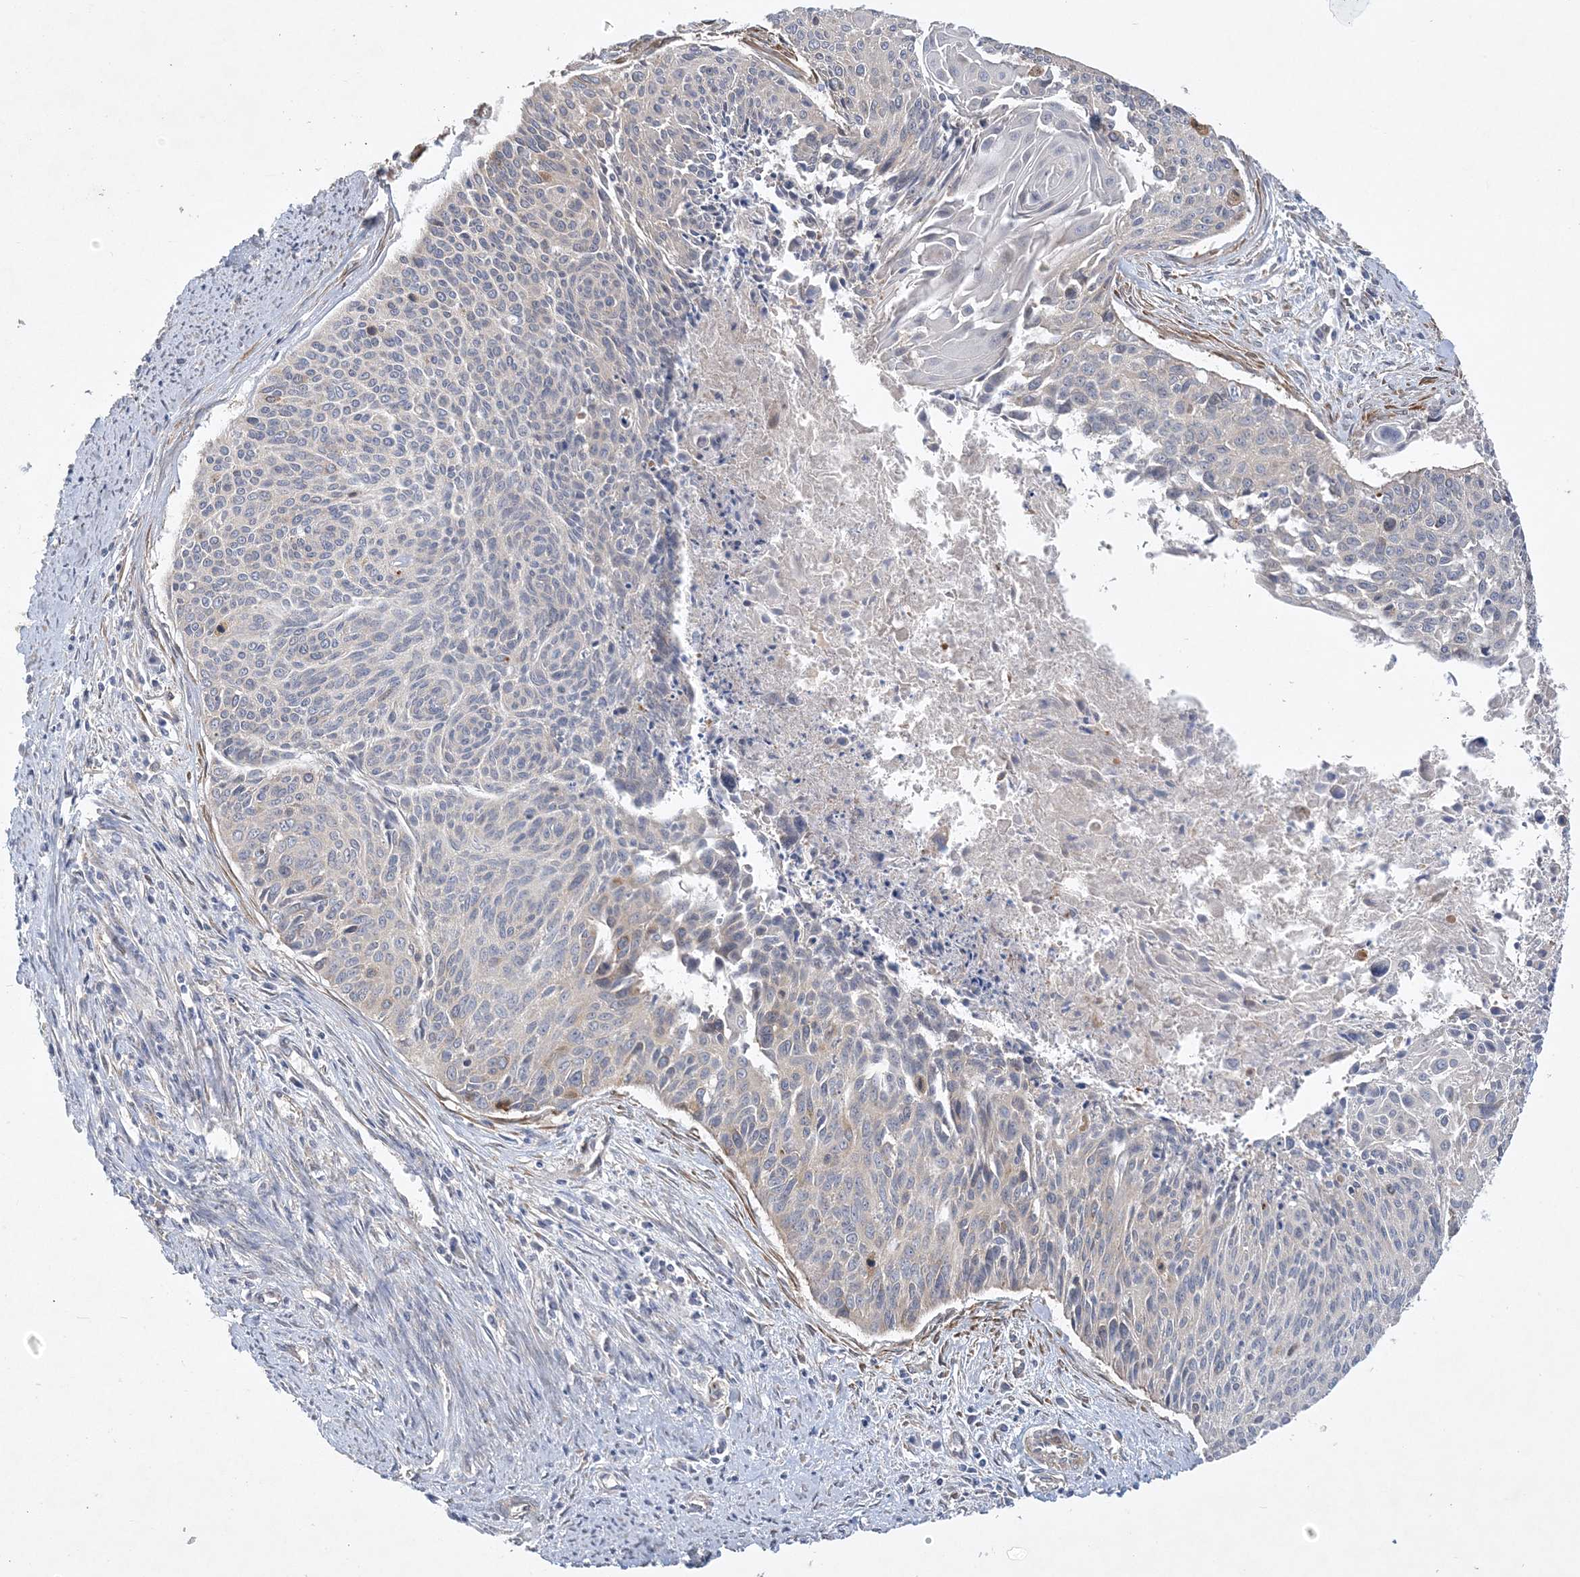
{"staining": {"intensity": "negative", "quantity": "none", "location": "none"}, "tissue": "cervical cancer", "cell_type": "Tumor cells", "image_type": "cancer", "snomed": [{"axis": "morphology", "description": "Squamous cell carcinoma, NOS"}, {"axis": "topography", "description": "Cervix"}], "caption": "High power microscopy photomicrograph of an immunohistochemistry (IHC) micrograph of cervical cancer (squamous cell carcinoma), revealing no significant positivity in tumor cells.", "gene": "MAP4K5", "patient": {"sex": "female", "age": 55}}